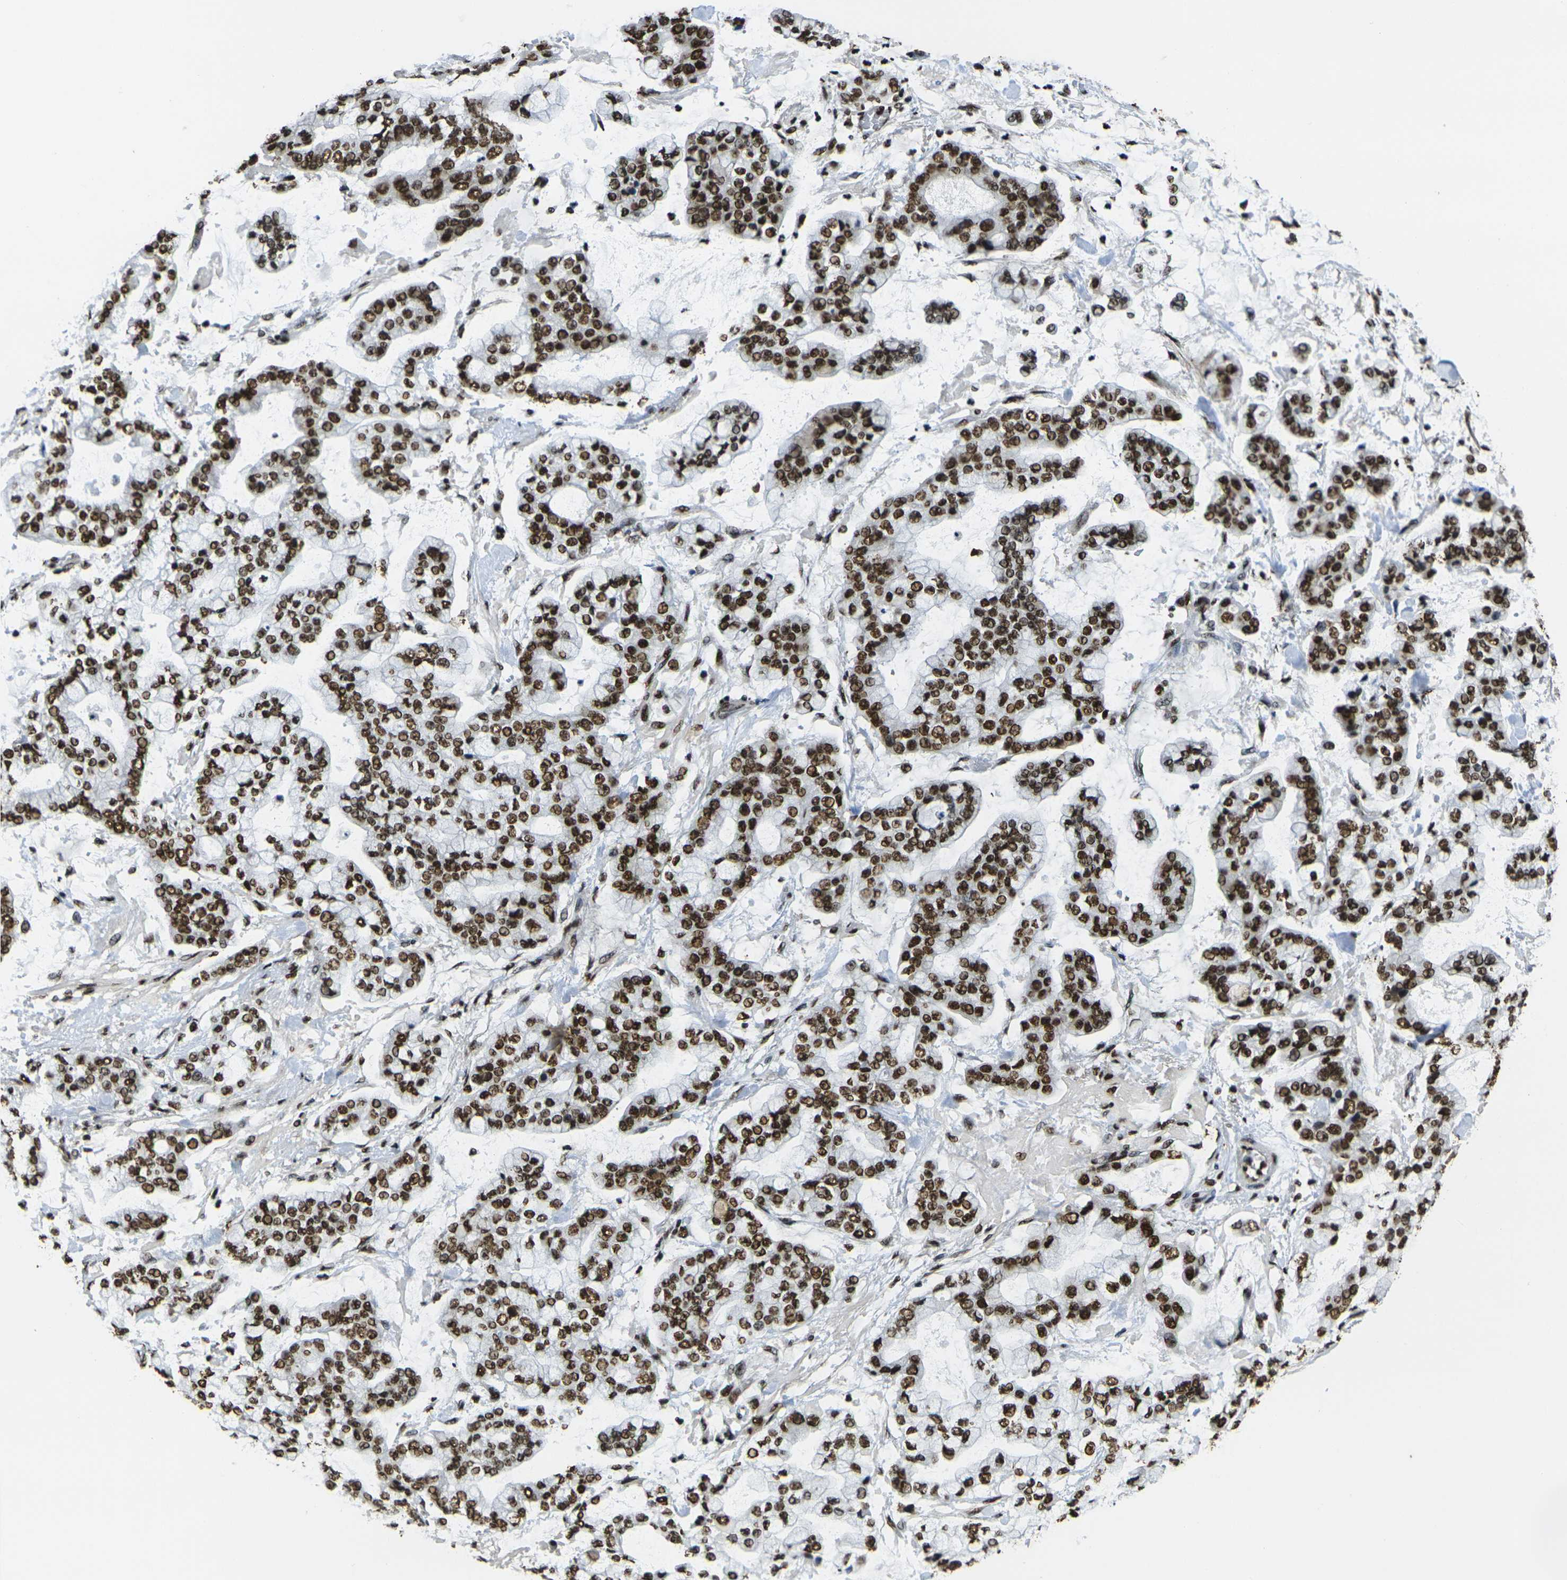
{"staining": {"intensity": "strong", "quantity": ">75%", "location": "nuclear"}, "tissue": "stomach cancer", "cell_type": "Tumor cells", "image_type": "cancer", "snomed": [{"axis": "morphology", "description": "Normal tissue, NOS"}, {"axis": "morphology", "description": "Adenocarcinoma, NOS"}, {"axis": "topography", "description": "Stomach, upper"}, {"axis": "topography", "description": "Stomach"}], "caption": "The image reveals immunohistochemical staining of stomach cancer (adenocarcinoma). There is strong nuclear staining is identified in about >75% of tumor cells.", "gene": "SMARCC1", "patient": {"sex": "male", "age": 76}}